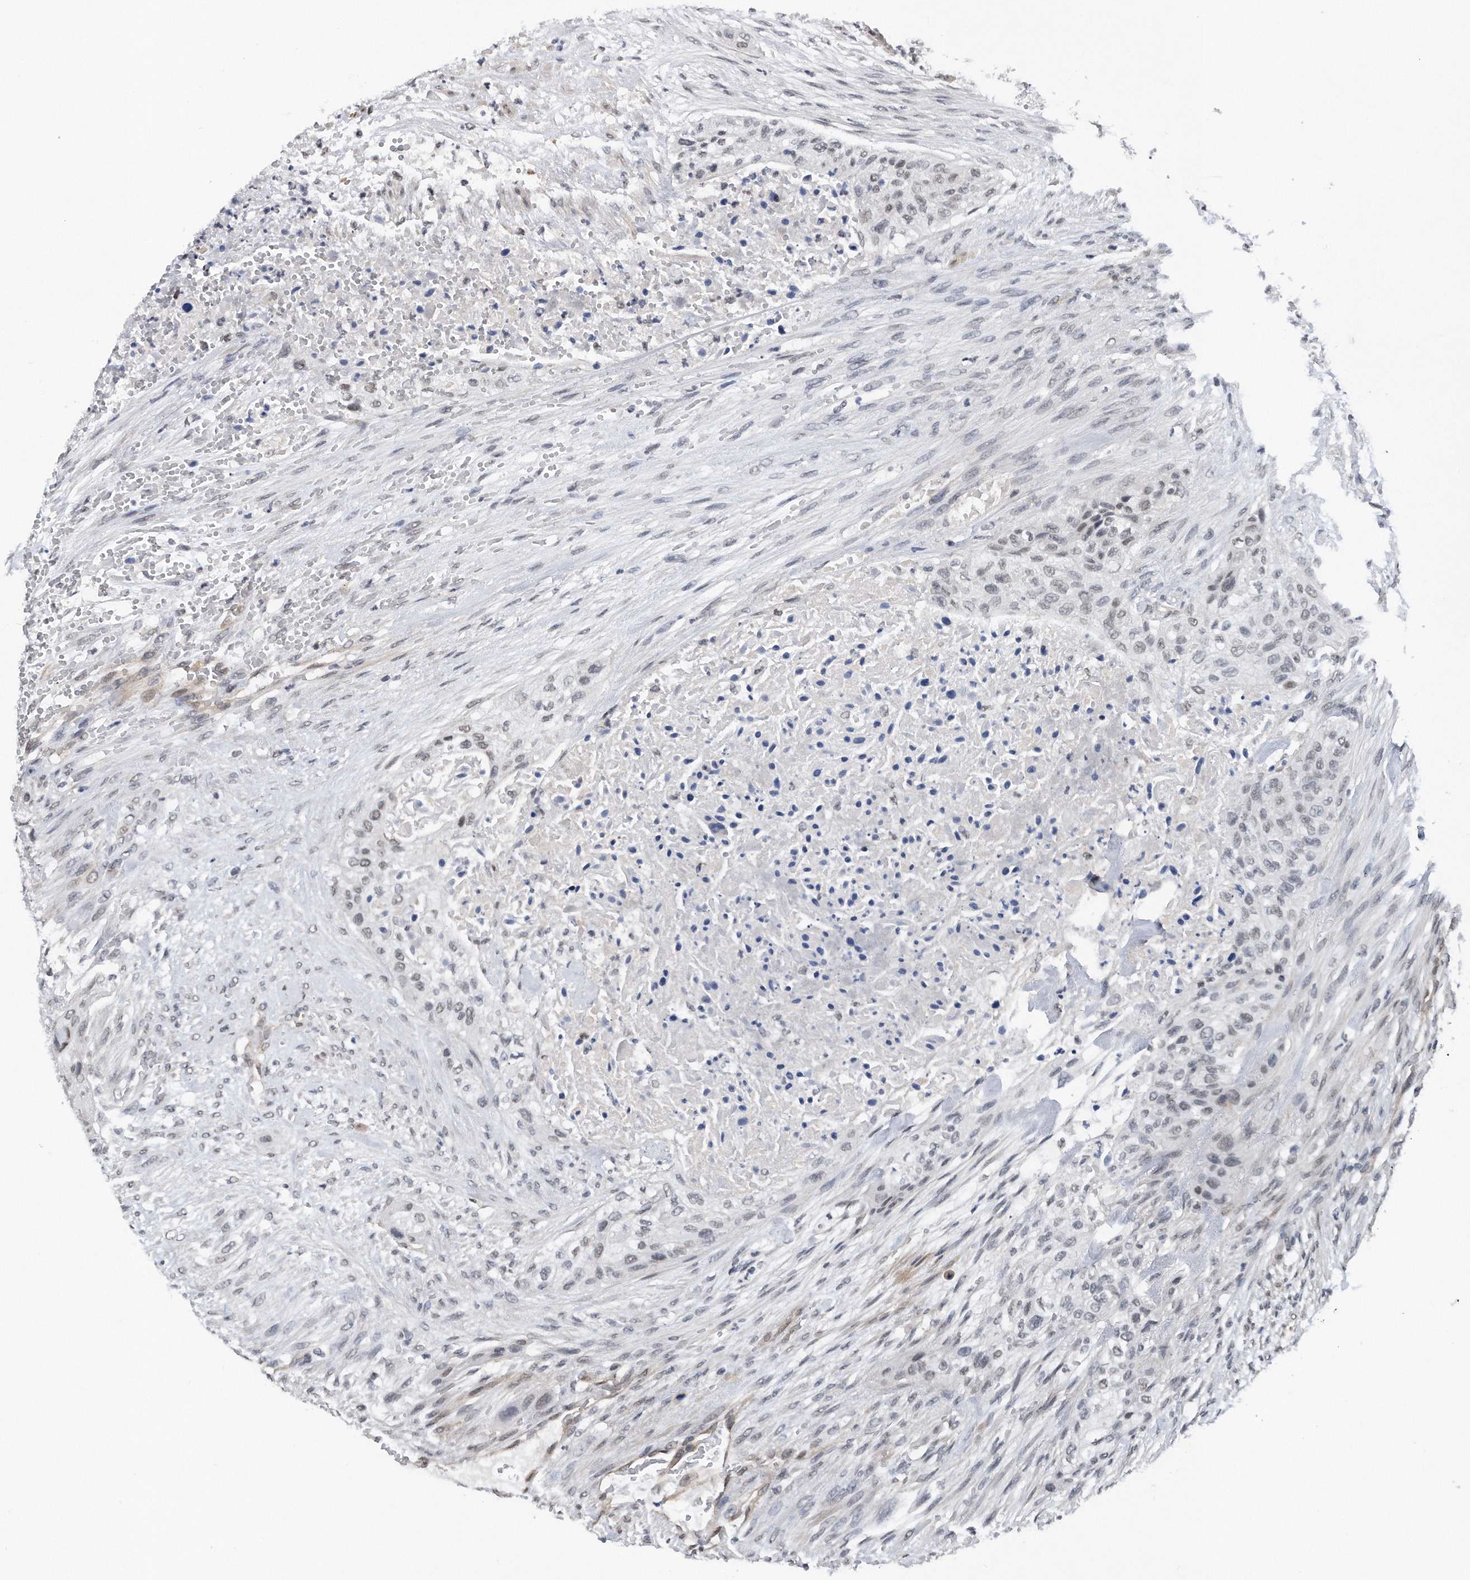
{"staining": {"intensity": "negative", "quantity": "none", "location": "none"}, "tissue": "urothelial cancer", "cell_type": "Tumor cells", "image_type": "cancer", "snomed": [{"axis": "morphology", "description": "Urothelial carcinoma, High grade"}, {"axis": "topography", "description": "Urinary bladder"}], "caption": "Immunohistochemistry of high-grade urothelial carcinoma displays no positivity in tumor cells.", "gene": "TP53INP1", "patient": {"sex": "male", "age": 35}}